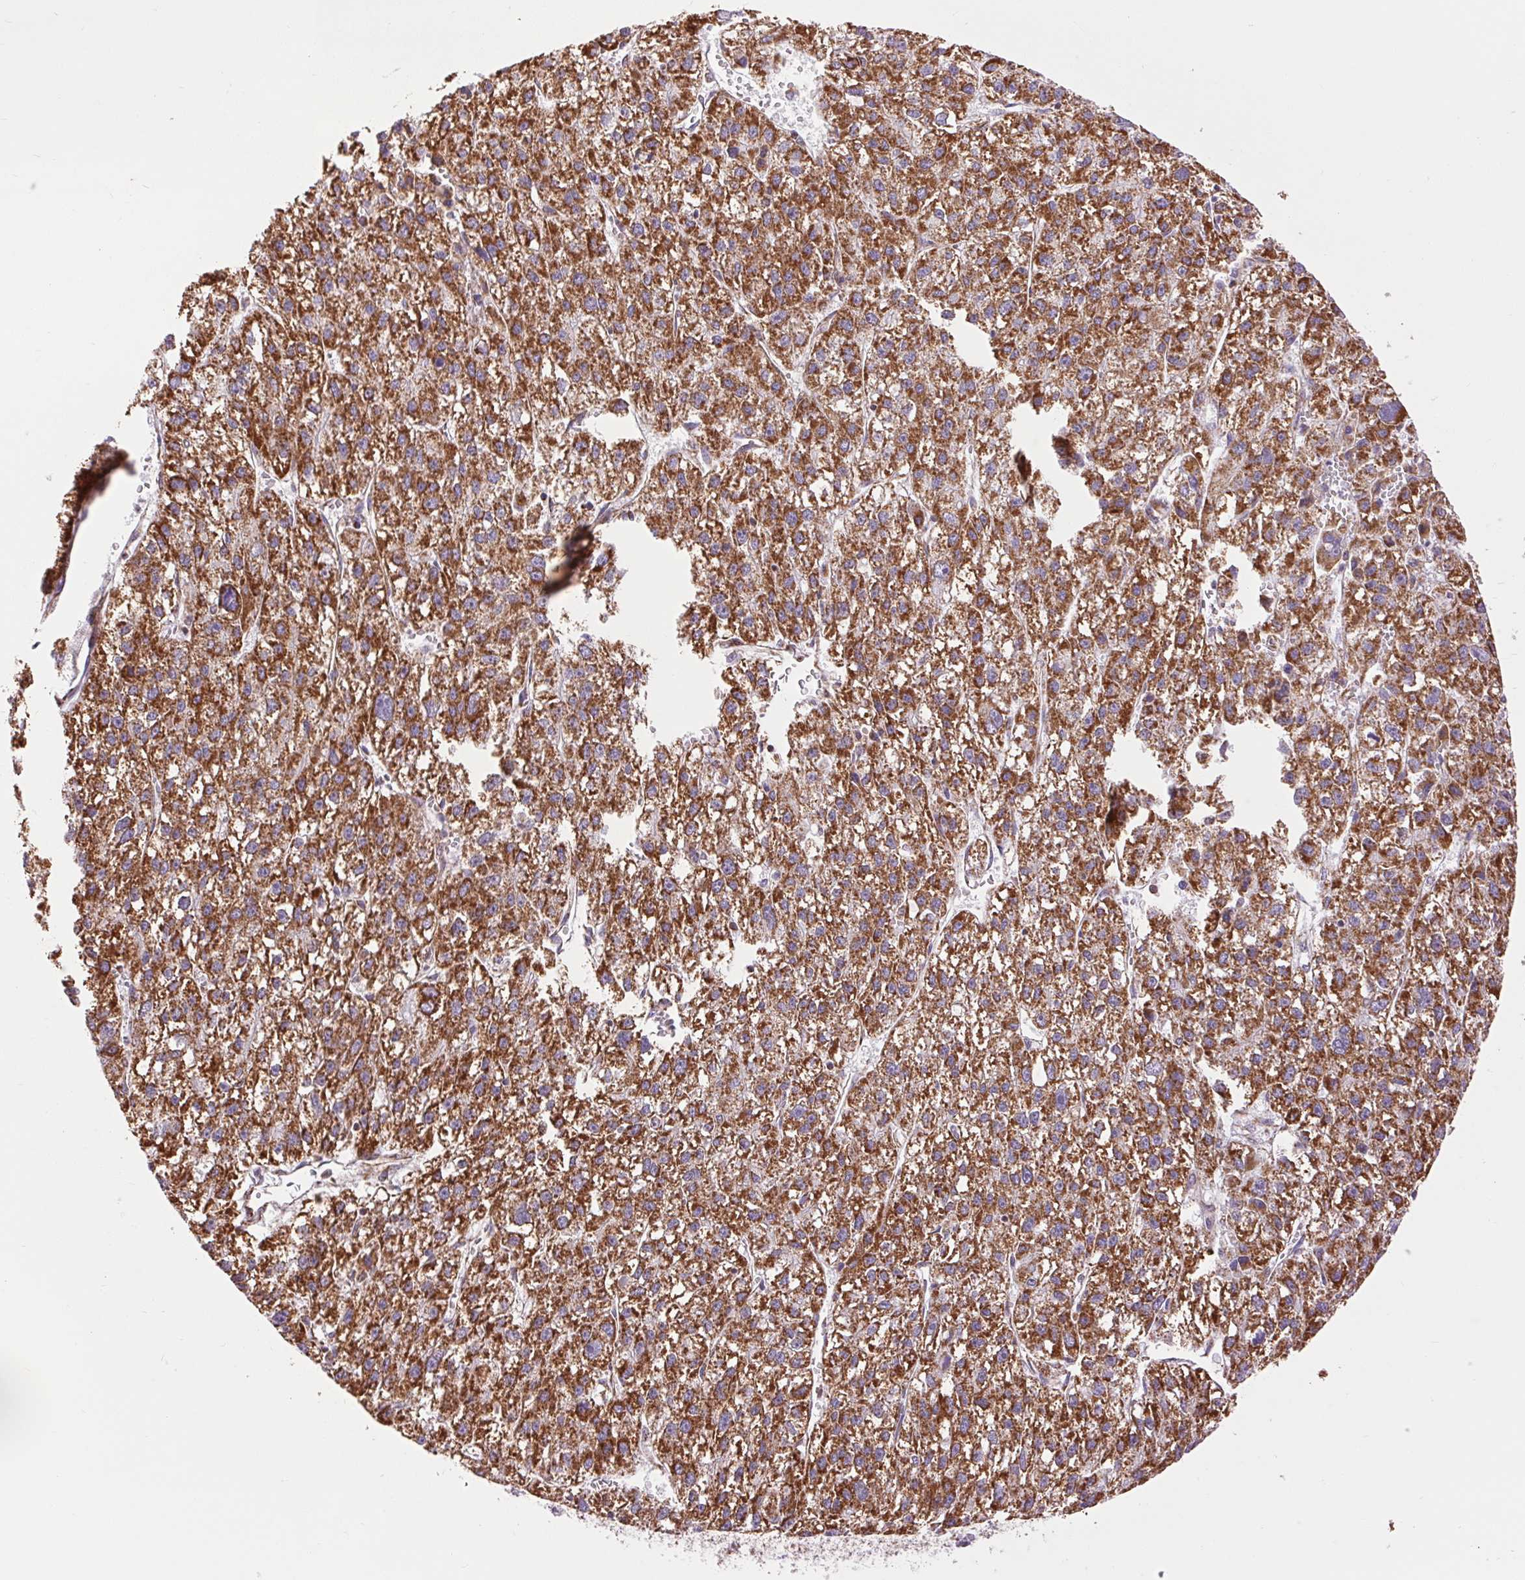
{"staining": {"intensity": "strong", "quantity": ">75%", "location": "cytoplasmic/membranous"}, "tissue": "liver cancer", "cell_type": "Tumor cells", "image_type": "cancer", "snomed": [{"axis": "morphology", "description": "Carcinoma, Hepatocellular, NOS"}, {"axis": "topography", "description": "Liver"}], "caption": "A histopathology image showing strong cytoplasmic/membranous positivity in about >75% of tumor cells in hepatocellular carcinoma (liver), as visualized by brown immunohistochemical staining.", "gene": "ATP5PB", "patient": {"sex": "female", "age": 70}}